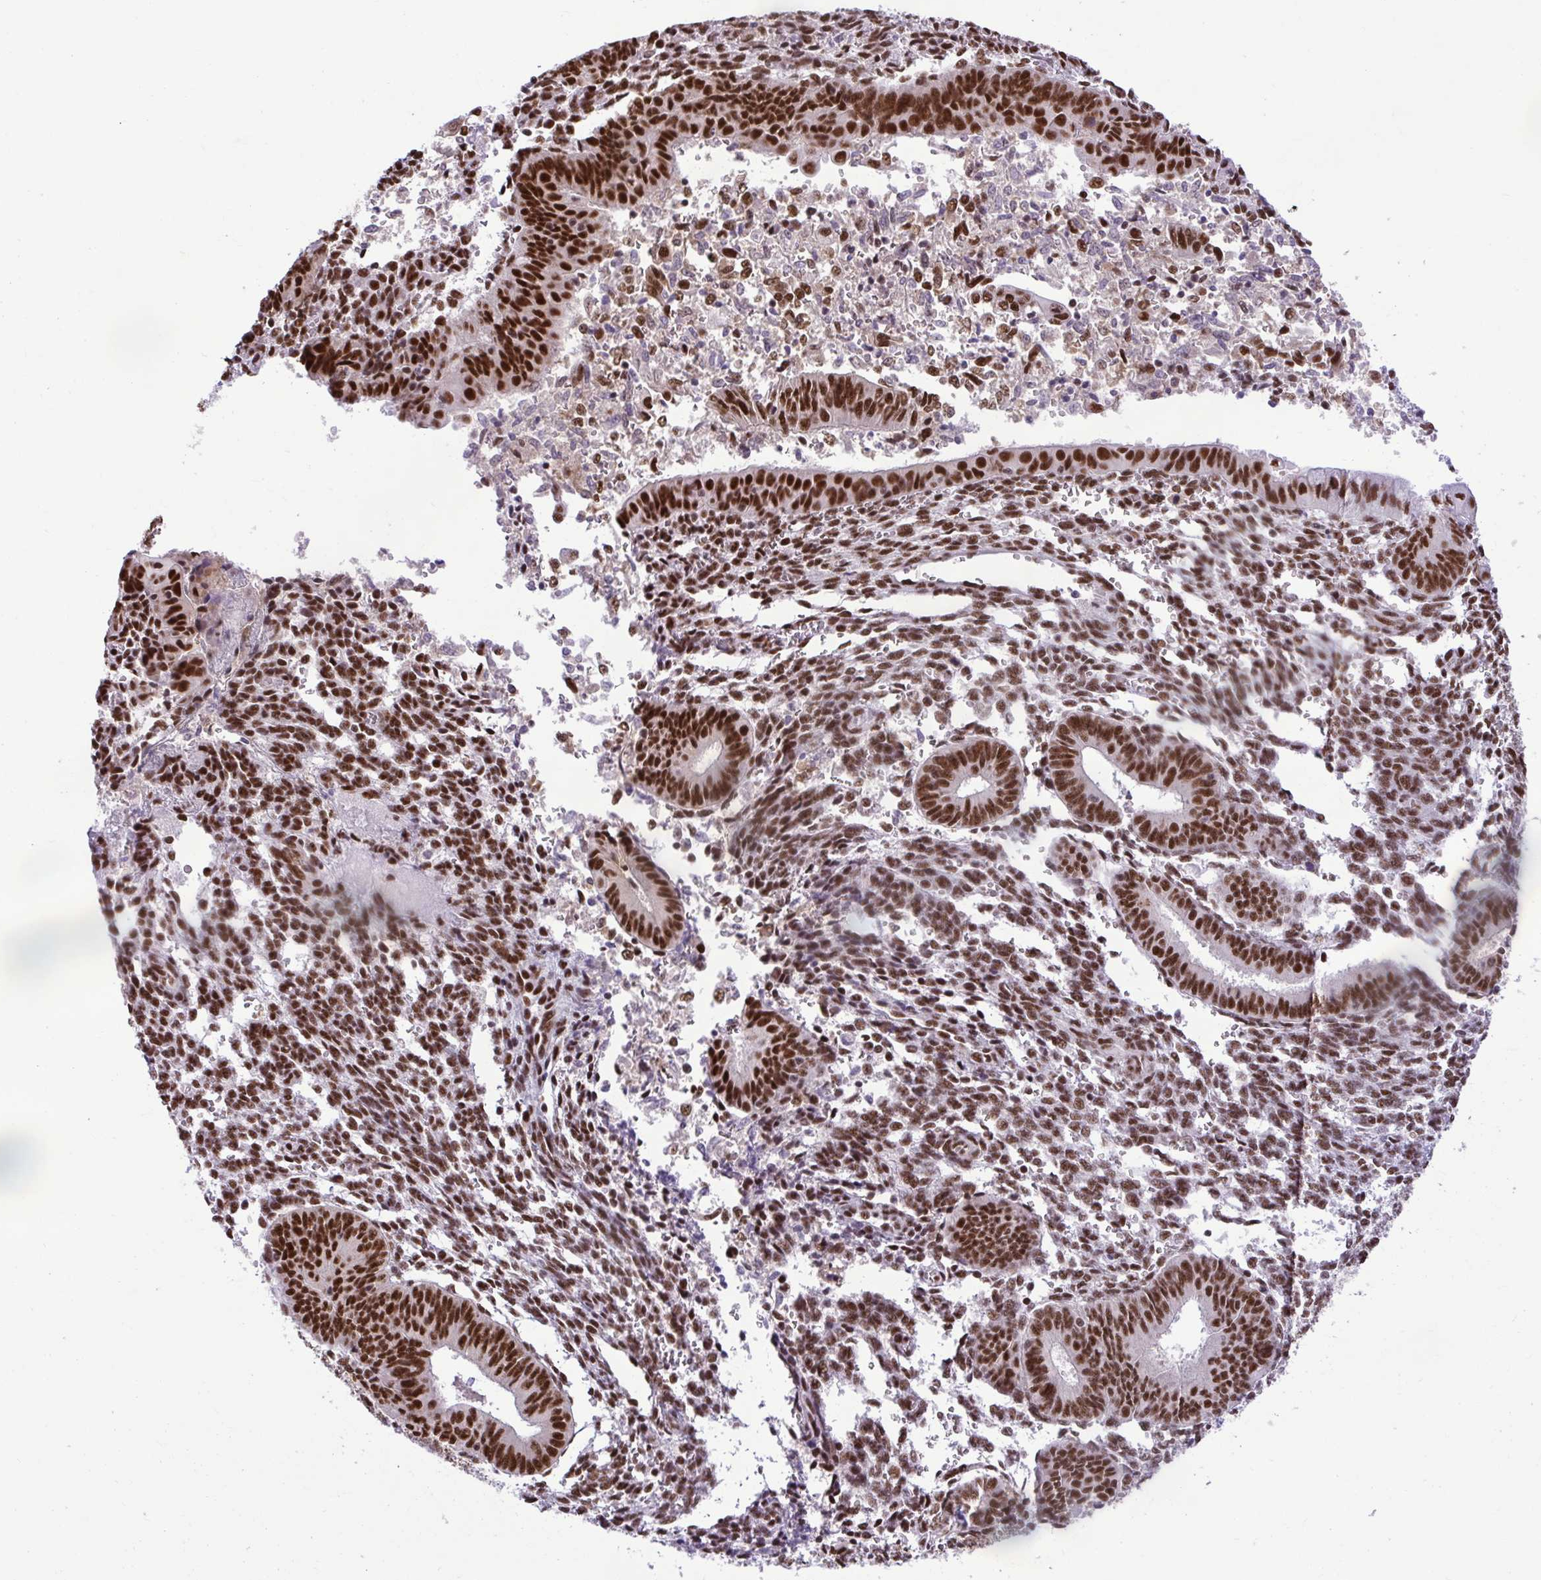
{"staining": {"intensity": "strong", "quantity": ">75%", "location": "nuclear"}, "tissue": "endometrial cancer", "cell_type": "Tumor cells", "image_type": "cancer", "snomed": [{"axis": "morphology", "description": "Adenocarcinoma, NOS"}, {"axis": "topography", "description": "Endometrium"}], "caption": "A photomicrograph of human adenocarcinoma (endometrial) stained for a protein reveals strong nuclear brown staining in tumor cells. (Brightfield microscopy of DAB IHC at high magnification).", "gene": "PRPF19", "patient": {"sex": "female", "age": 50}}